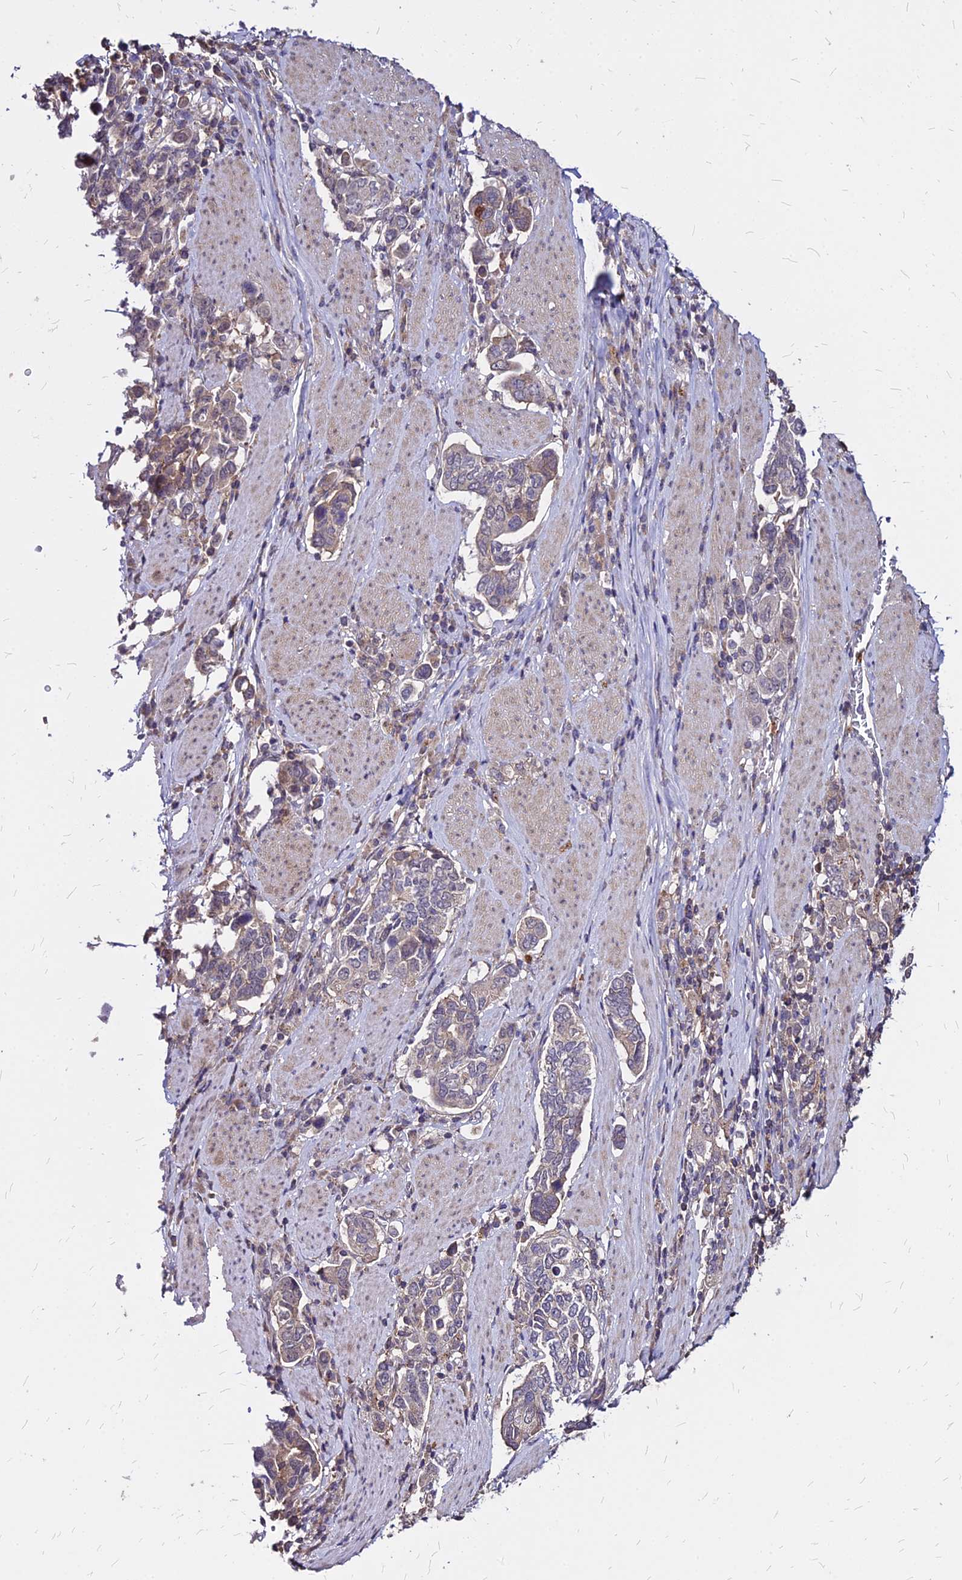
{"staining": {"intensity": "weak", "quantity": "<25%", "location": "cytoplasmic/membranous"}, "tissue": "stomach cancer", "cell_type": "Tumor cells", "image_type": "cancer", "snomed": [{"axis": "morphology", "description": "Adenocarcinoma, NOS"}, {"axis": "topography", "description": "Stomach, upper"}, {"axis": "topography", "description": "Stomach"}], "caption": "Stomach adenocarcinoma was stained to show a protein in brown. There is no significant positivity in tumor cells.", "gene": "APBA3", "patient": {"sex": "male", "age": 62}}